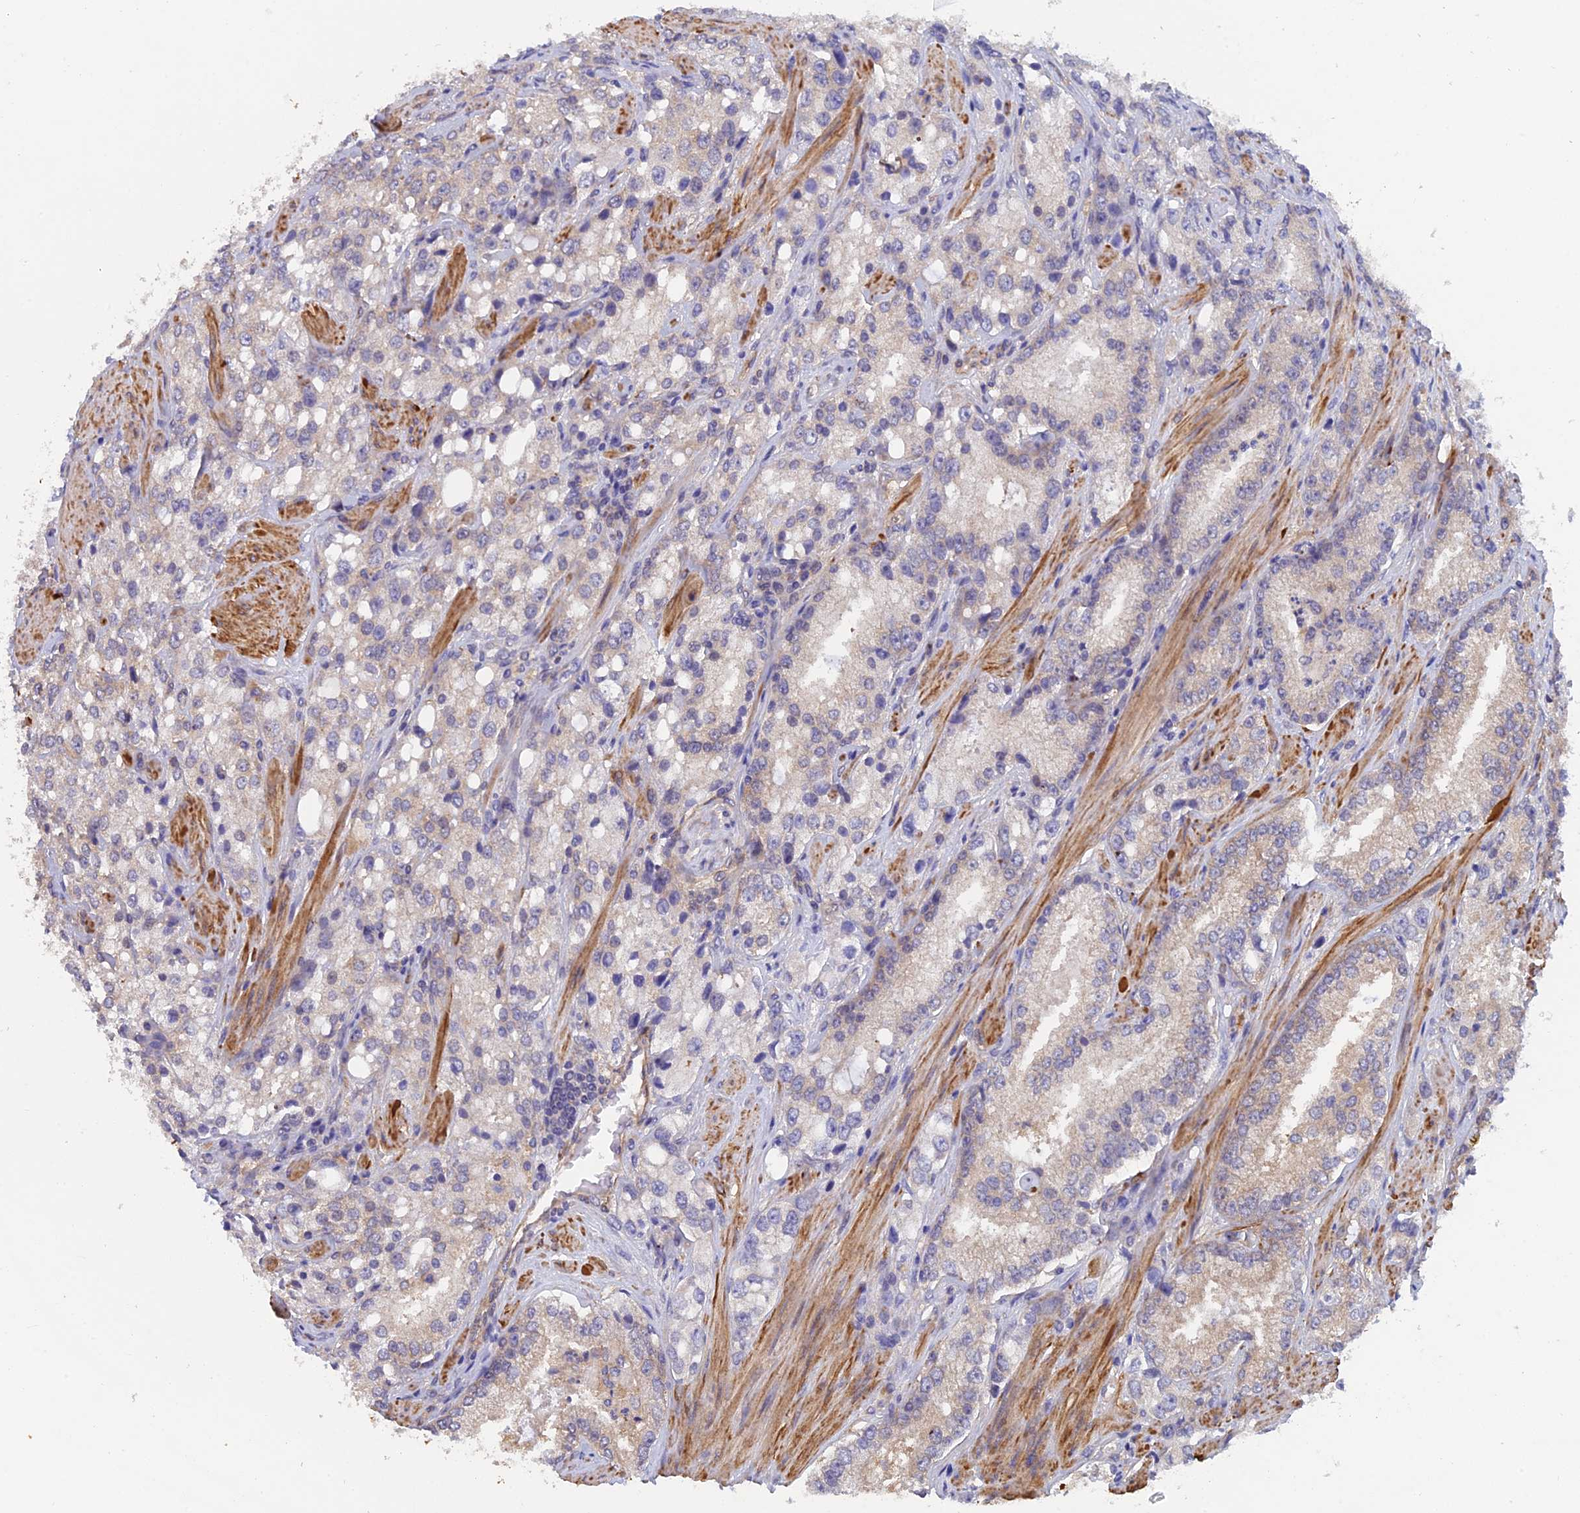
{"staining": {"intensity": "negative", "quantity": "none", "location": "none"}, "tissue": "prostate cancer", "cell_type": "Tumor cells", "image_type": "cancer", "snomed": [{"axis": "morphology", "description": "Adenocarcinoma, High grade"}, {"axis": "topography", "description": "Prostate"}], "caption": "Prostate cancer stained for a protein using IHC reveals no expression tumor cells.", "gene": "FZR1", "patient": {"sex": "male", "age": 66}}